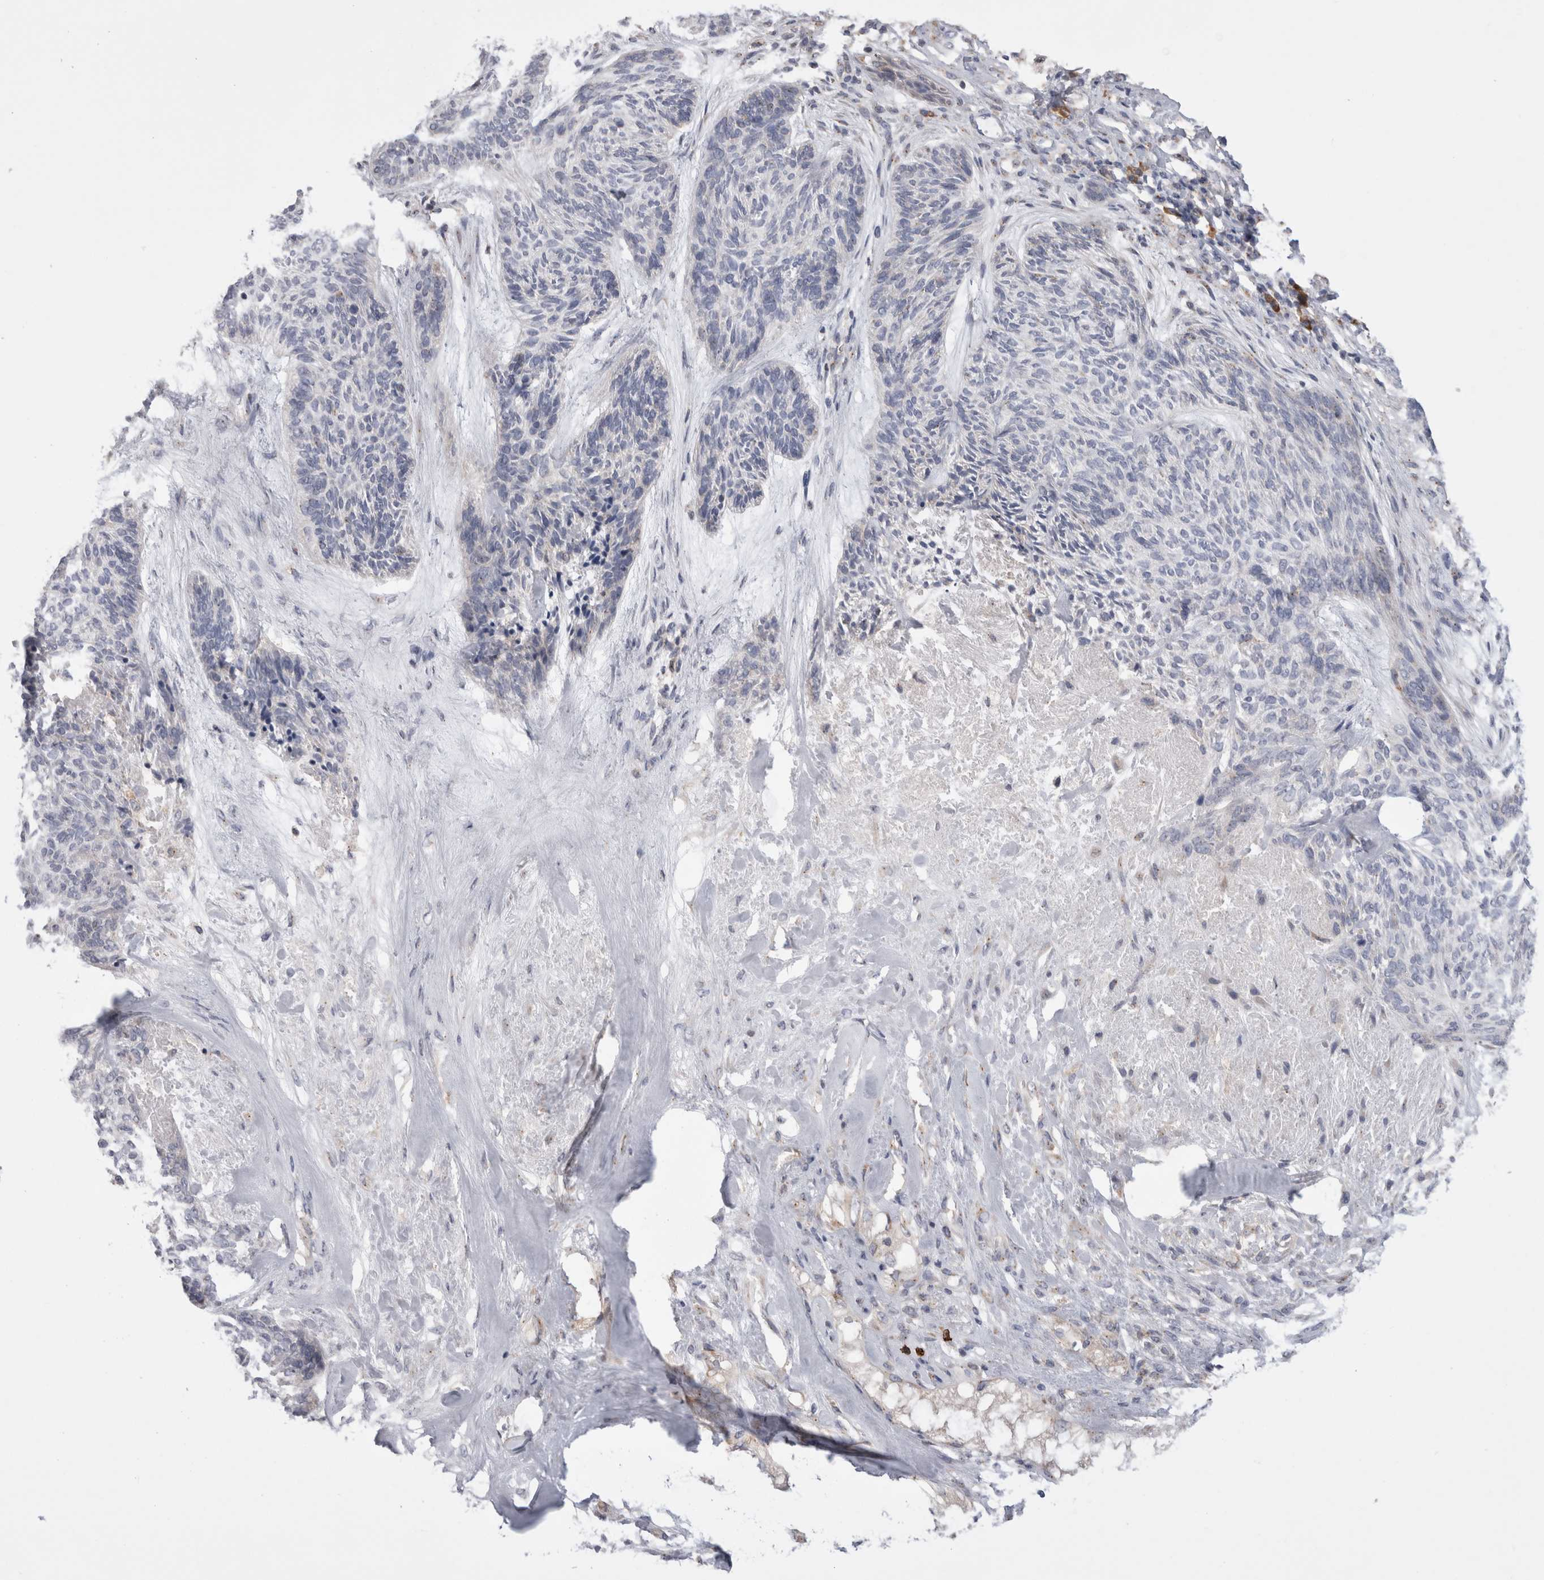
{"staining": {"intensity": "negative", "quantity": "none", "location": "none"}, "tissue": "skin cancer", "cell_type": "Tumor cells", "image_type": "cancer", "snomed": [{"axis": "morphology", "description": "Basal cell carcinoma"}, {"axis": "topography", "description": "Skin"}], "caption": "This is a histopathology image of immunohistochemistry (IHC) staining of skin basal cell carcinoma, which shows no positivity in tumor cells.", "gene": "ZNF341", "patient": {"sex": "male", "age": 55}}